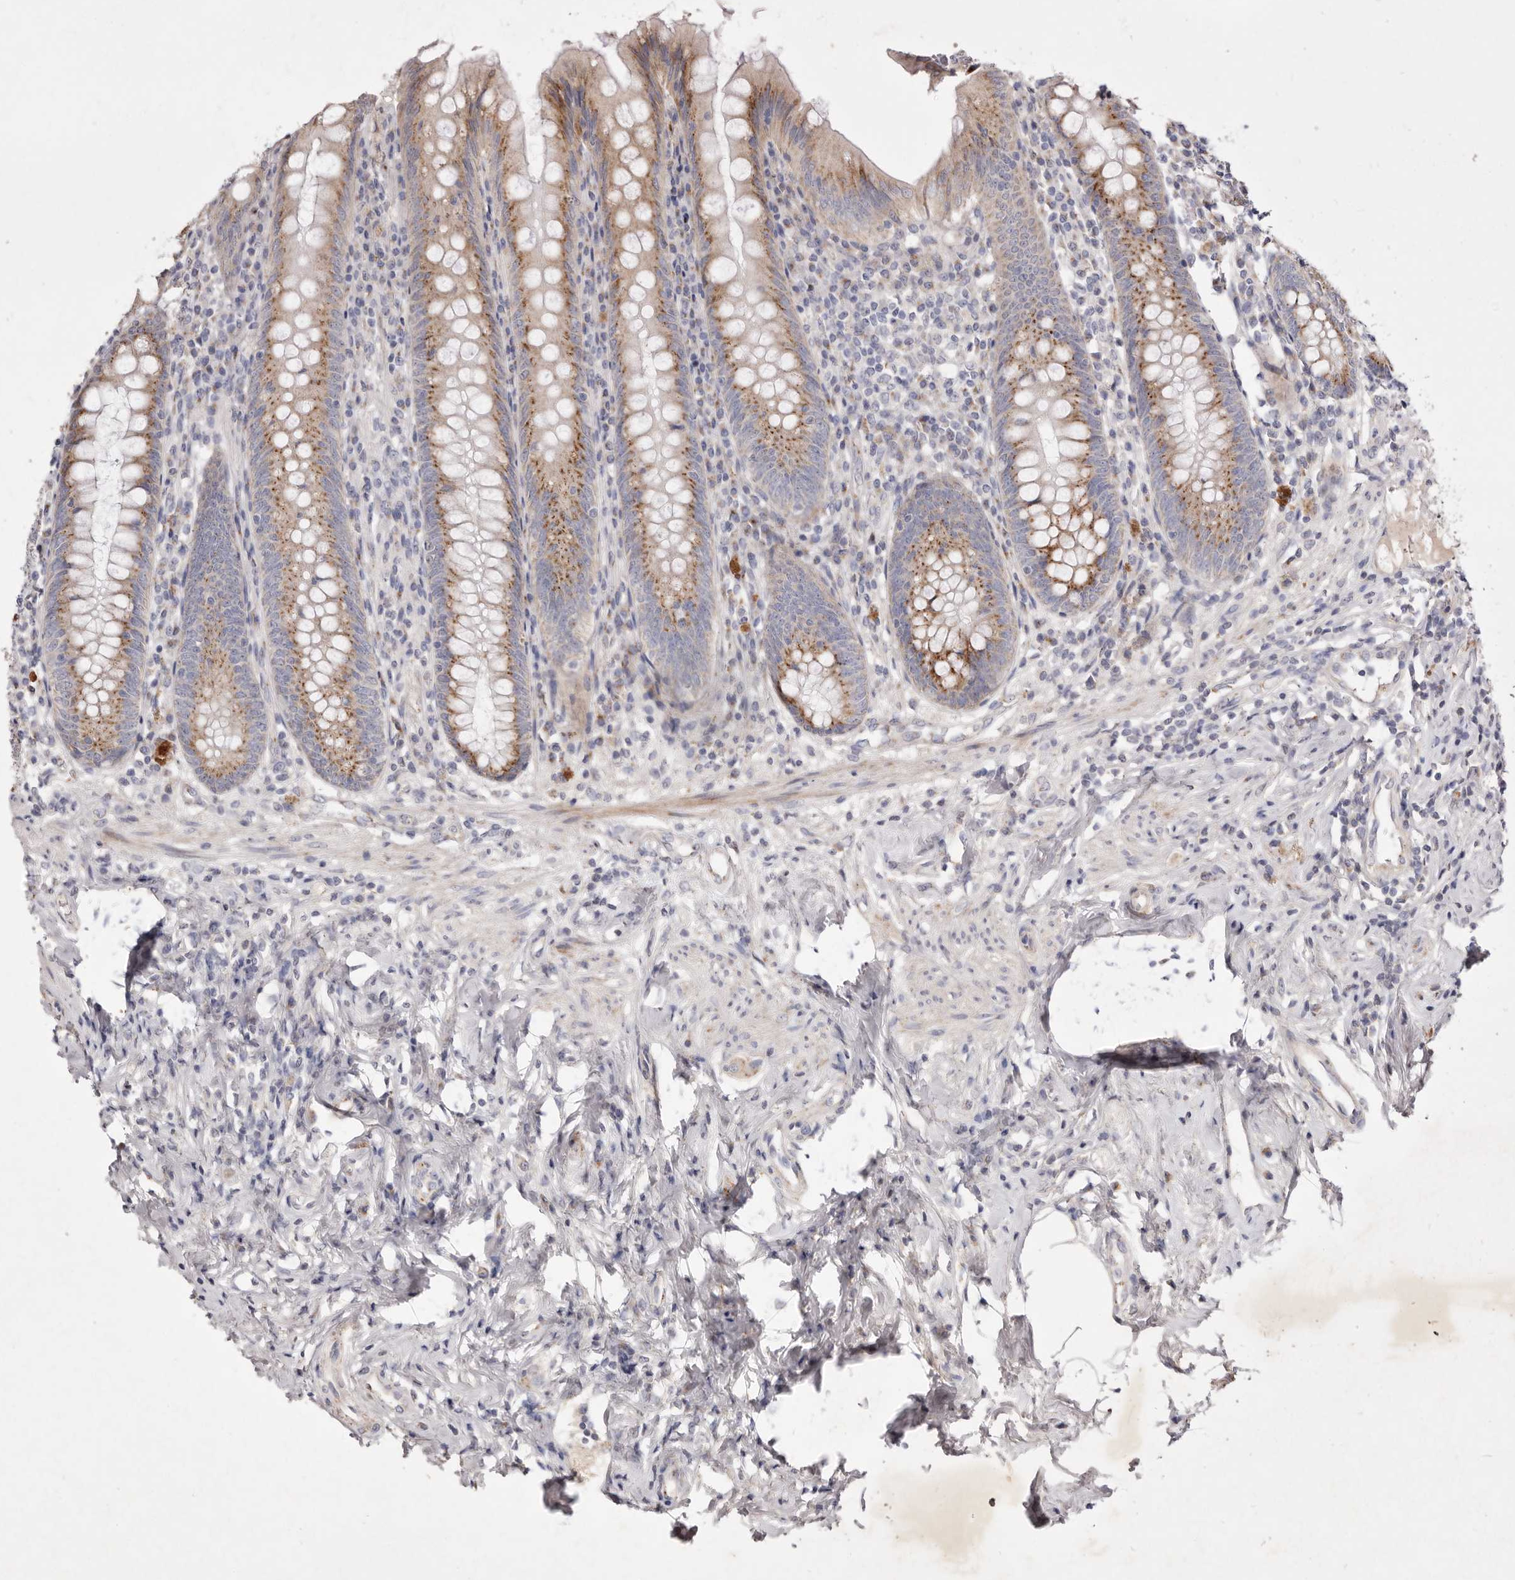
{"staining": {"intensity": "moderate", "quantity": ">75%", "location": "cytoplasmic/membranous"}, "tissue": "appendix", "cell_type": "Glandular cells", "image_type": "normal", "snomed": [{"axis": "morphology", "description": "Normal tissue, NOS"}, {"axis": "topography", "description": "Appendix"}], "caption": "Protein positivity by immunohistochemistry exhibits moderate cytoplasmic/membranous staining in approximately >75% of glandular cells in unremarkable appendix.", "gene": "USP24", "patient": {"sex": "female", "age": 54}}